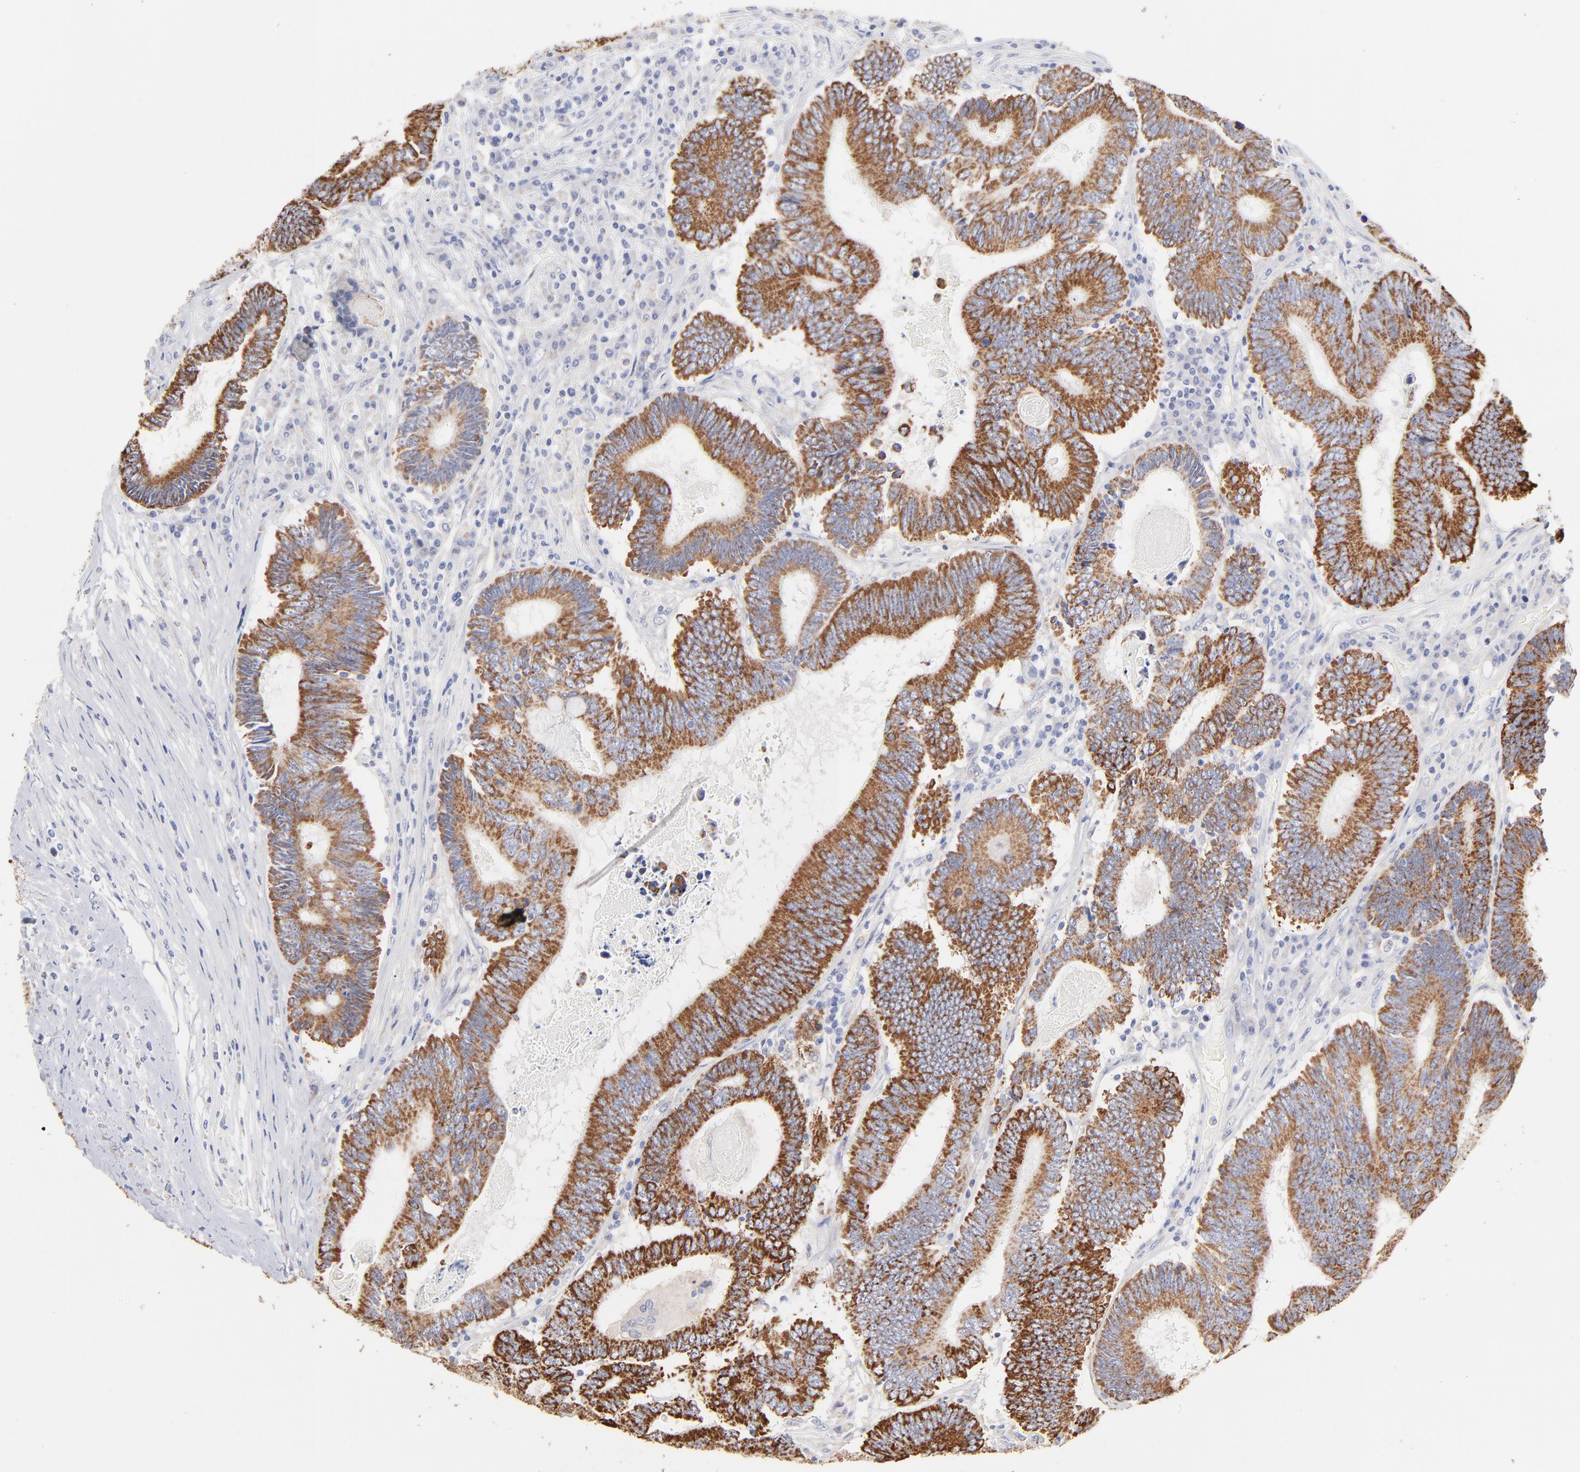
{"staining": {"intensity": "moderate", "quantity": ">75%", "location": "cytoplasmic/membranous"}, "tissue": "colorectal cancer", "cell_type": "Tumor cells", "image_type": "cancer", "snomed": [{"axis": "morphology", "description": "Adenocarcinoma, NOS"}, {"axis": "topography", "description": "Colon"}], "caption": "Adenocarcinoma (colorectal) was stained to show a protein in brown. There is medium levels of moderate cytoplasmic/membranous staining in about >75% of tumor cells.", "gene": "TST", "patient": {"sex": "female", "age": 78}}